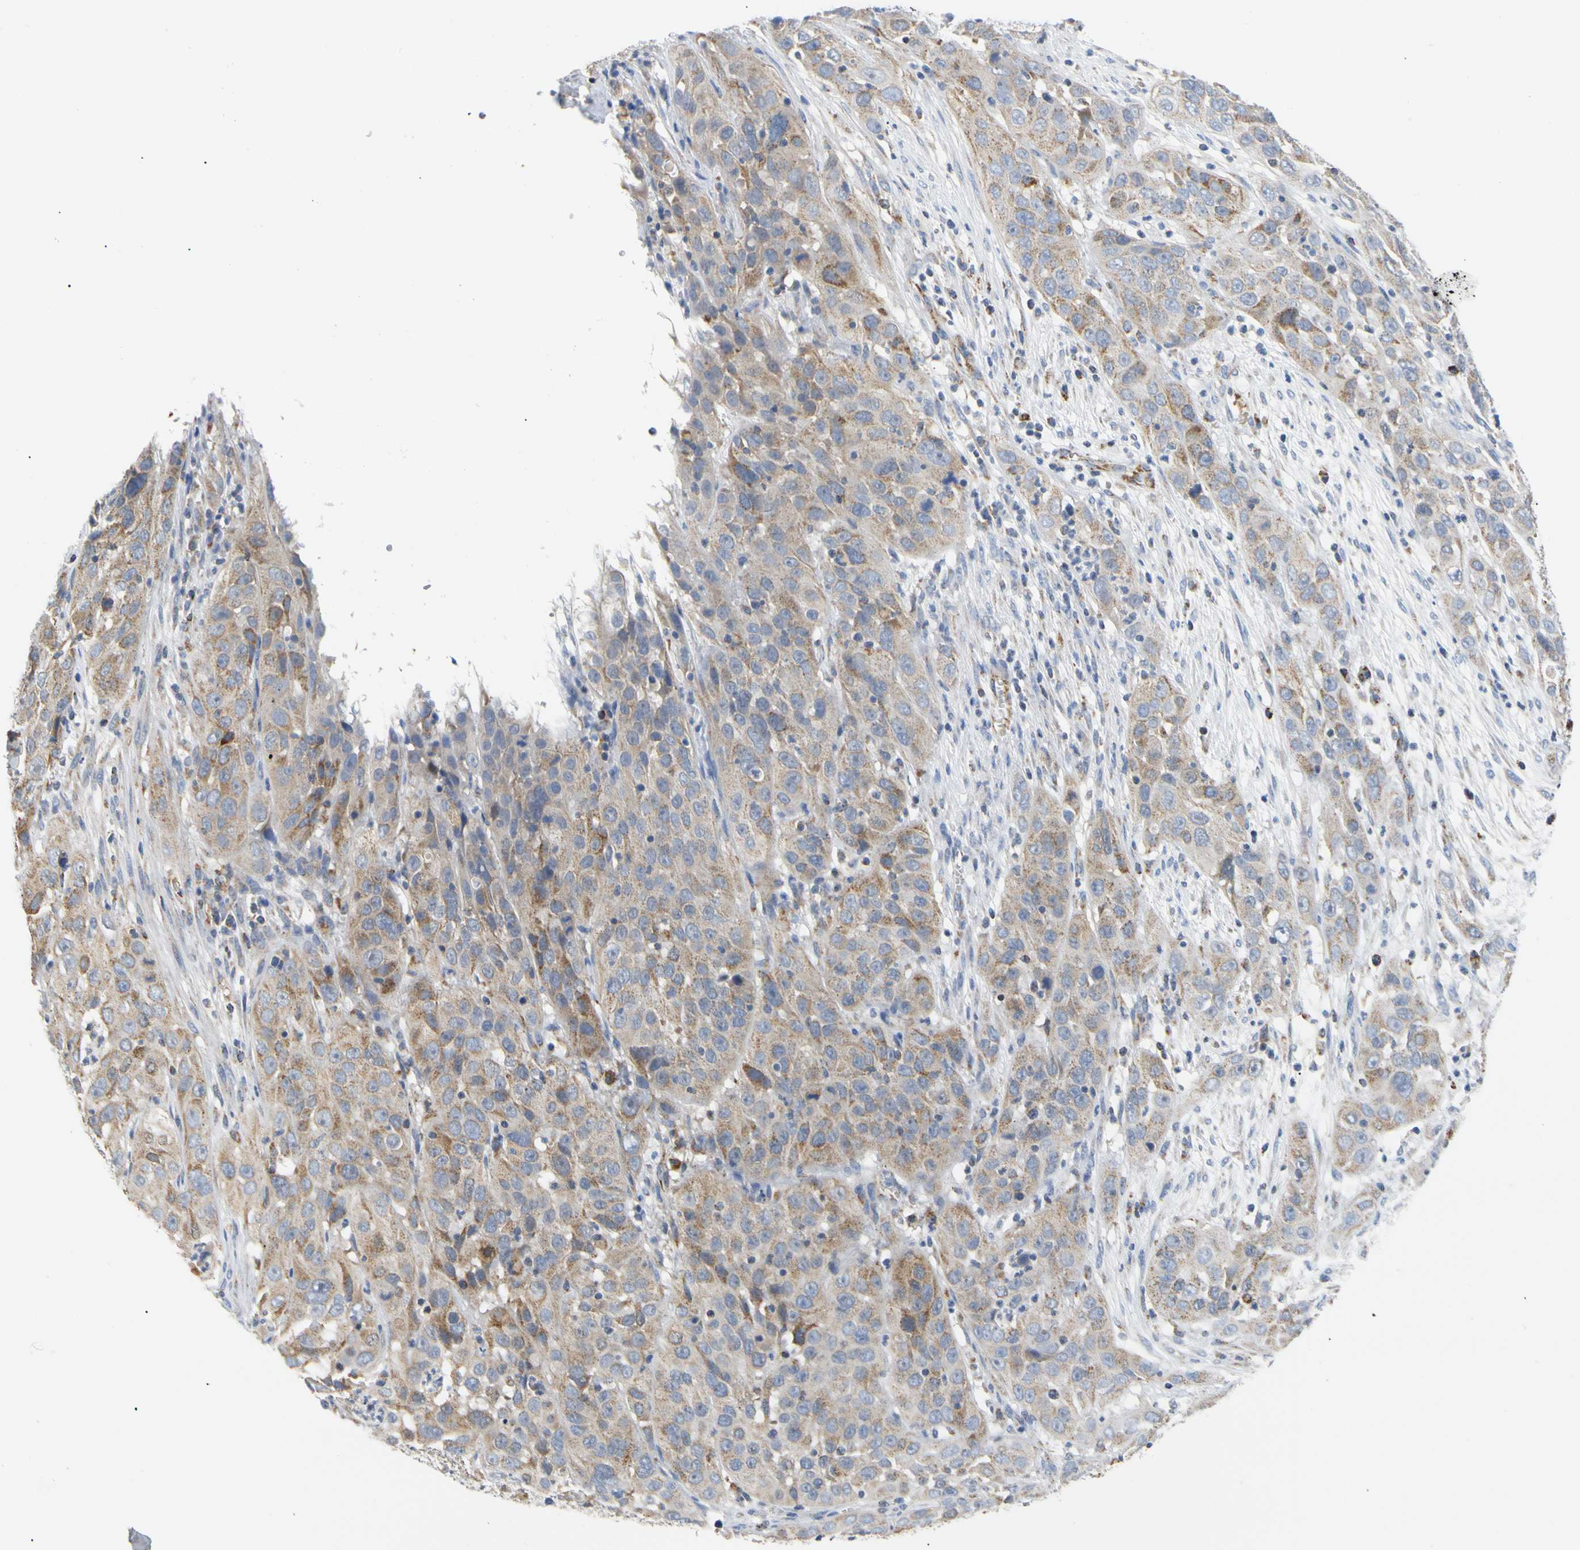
{"staining": {"intensity": "moderate", "quantity": ">75%", "location": "cytoplasmic/membranous"}, "tissue": "cervical cancer", "cell_type": "Tumor cells", "image_type": "cancer", "snomed": [{"axis": "morphology", "description": "Squamous cell carcinoma, NOS"}, {"axis": "topography", "description": "Cervix"}], "caption": "There is medium levels of moderate cytoplasmic/membranous expression in tumor cells of cervical cancer, as demonstrated by immunohistochemical staining (brown color).", "gene": "ACAT1", "patient": {"sex": "female", "age": 32}}